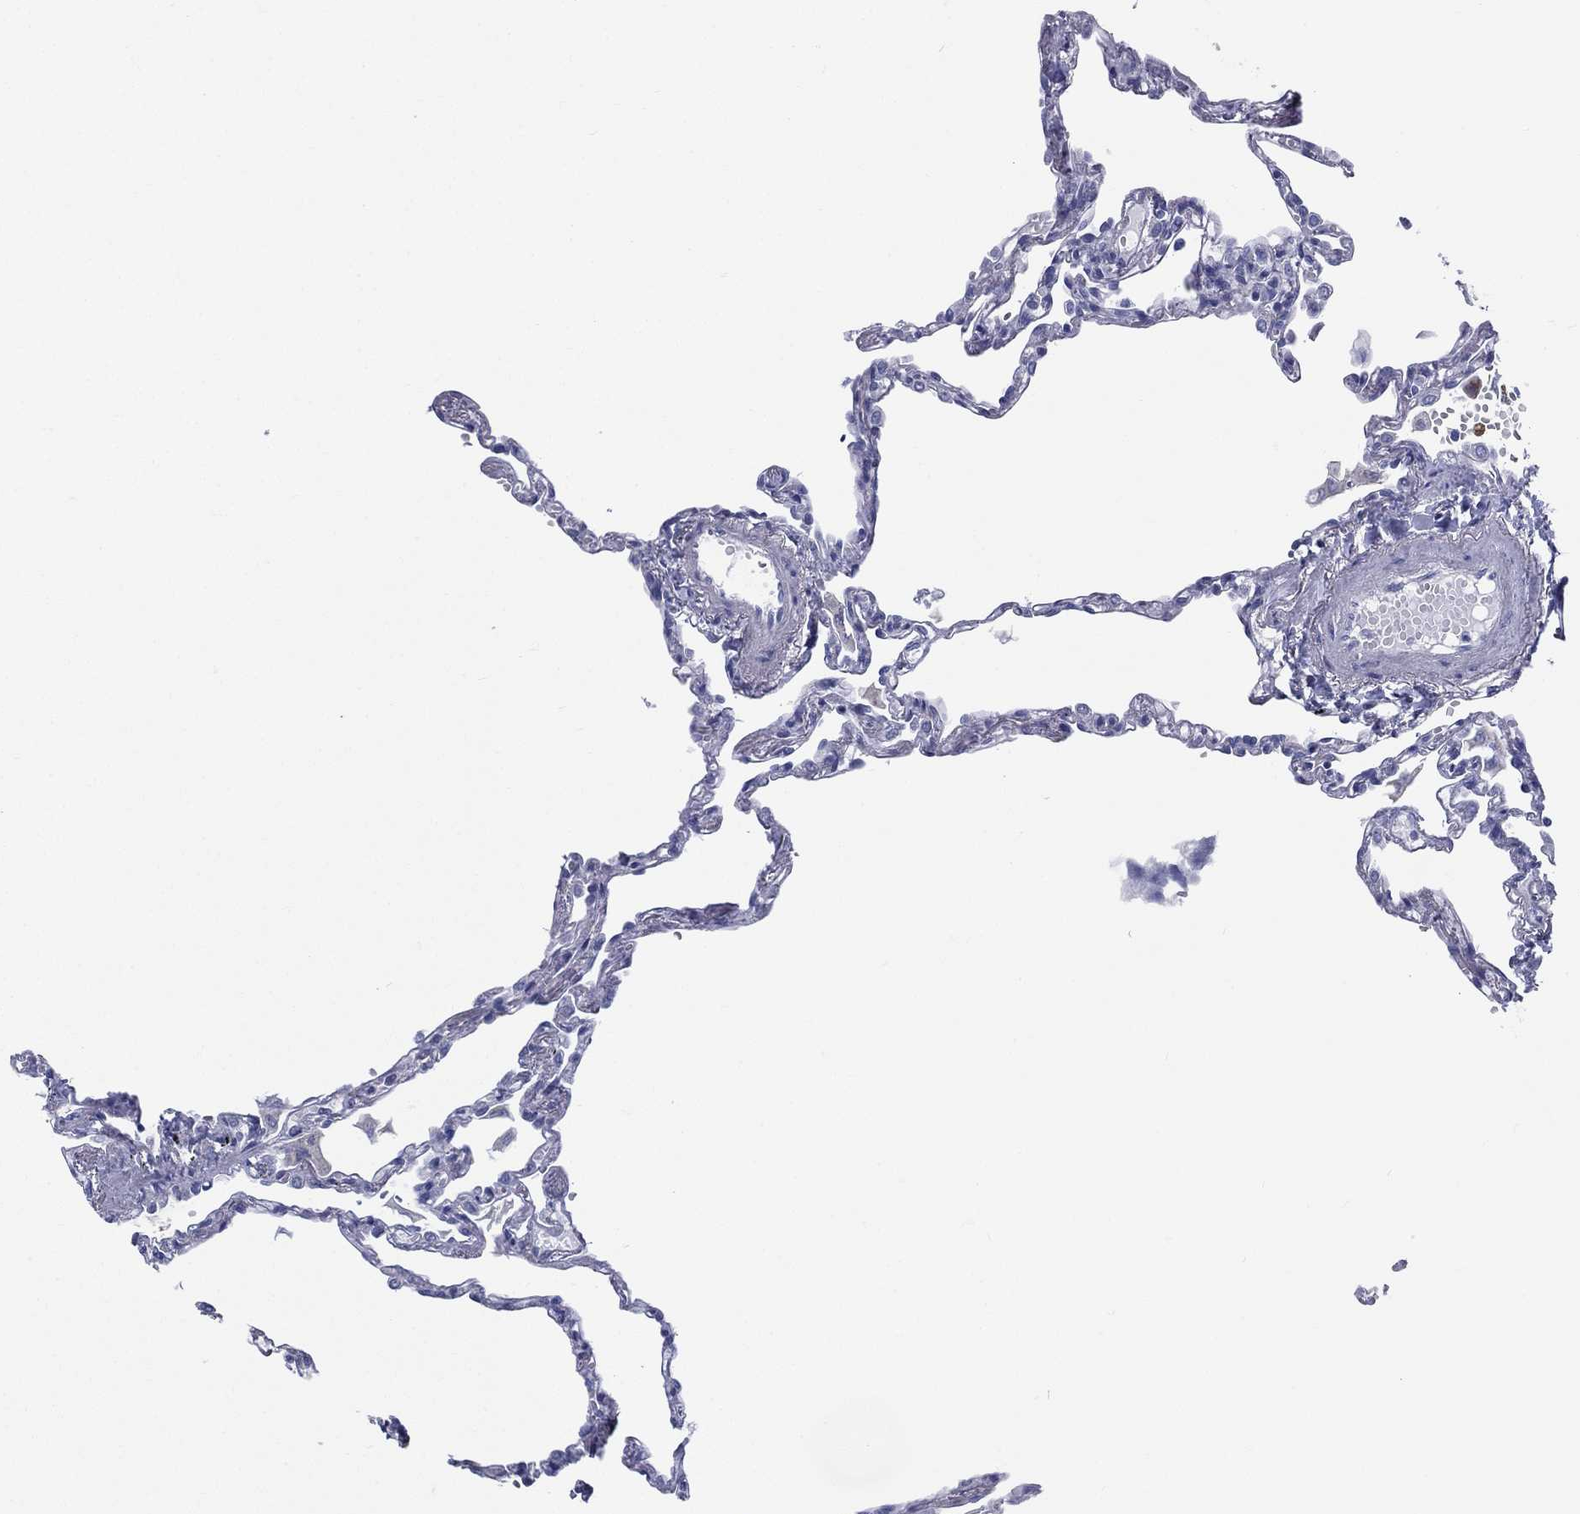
{"staining": {"intensity": "negative", "quantity": "none", "location": "none"}, "tissue": "lung", "cell_type": "Alveolar cells", "image_type": "normal", "snomed": [{"axis": "morphology", "description": "Normal tissue, NOS"}, {"axis": "topography", "description": "Lung"}], "caption": "Immunohistochemical staining of benign lung shows no significant expression in alveolar cells.", "gene": "RSPH4A", "patient": {"sex": "male", "age": 78}}